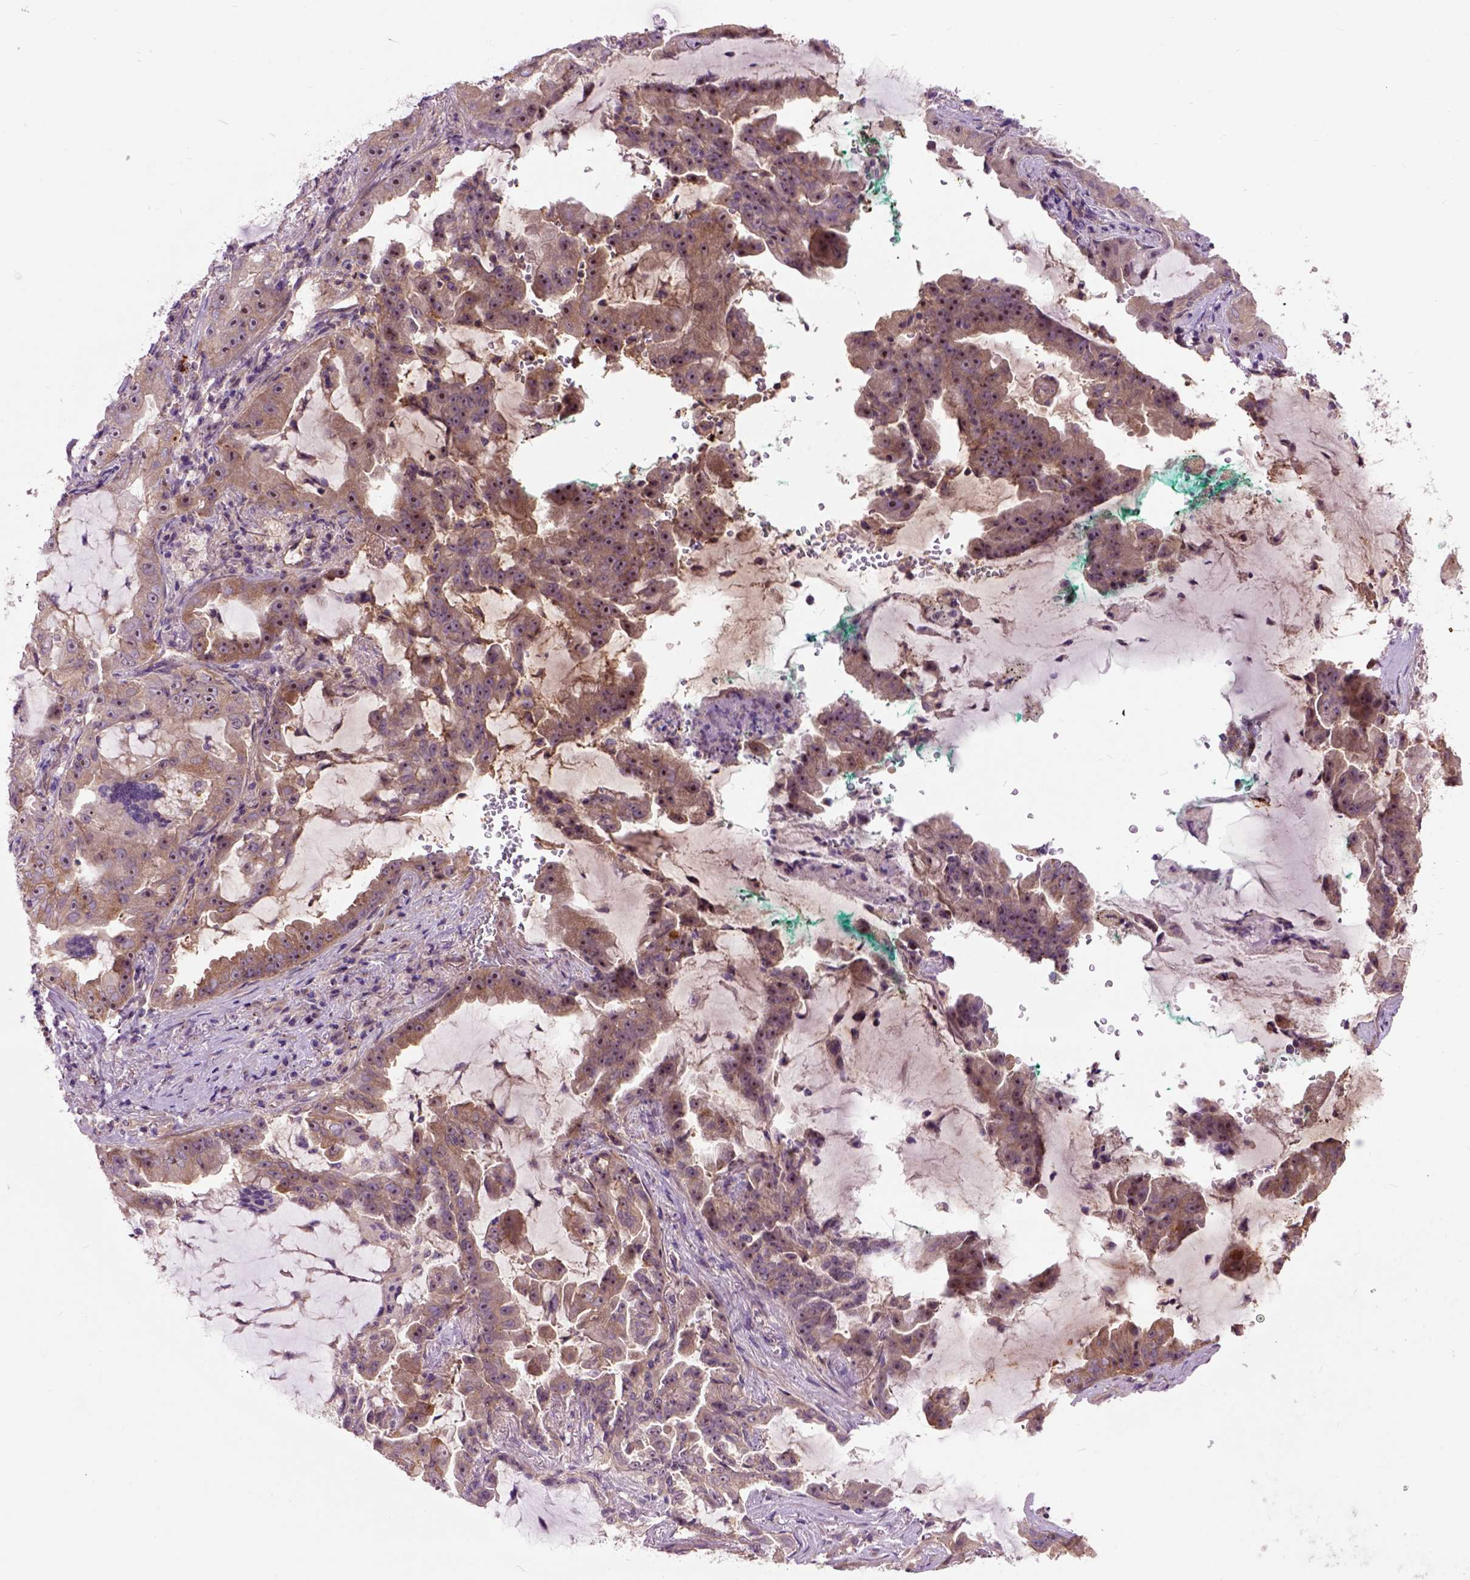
{"staining": {"intensity": "moderate", "quantity": ">75%", "location": "cytoplasmic/membranous,nuclear"}, "tissue": "lung cancer", "cell_type": "Tumor cells", "image_type": "cancer", "snomed": [{"axis": "morphology", "description": "Adenocarcinoma, NOS"}, {"axis": "topography", "description": "Lung"}], "caption": "Protein staining displays moderate cytoplasmic/membranous and nuclear expression in approximately >75% of tumor cells in lung cancer.", "gene": "MAPT", "patient": {"sex": "female", "age": 52}}